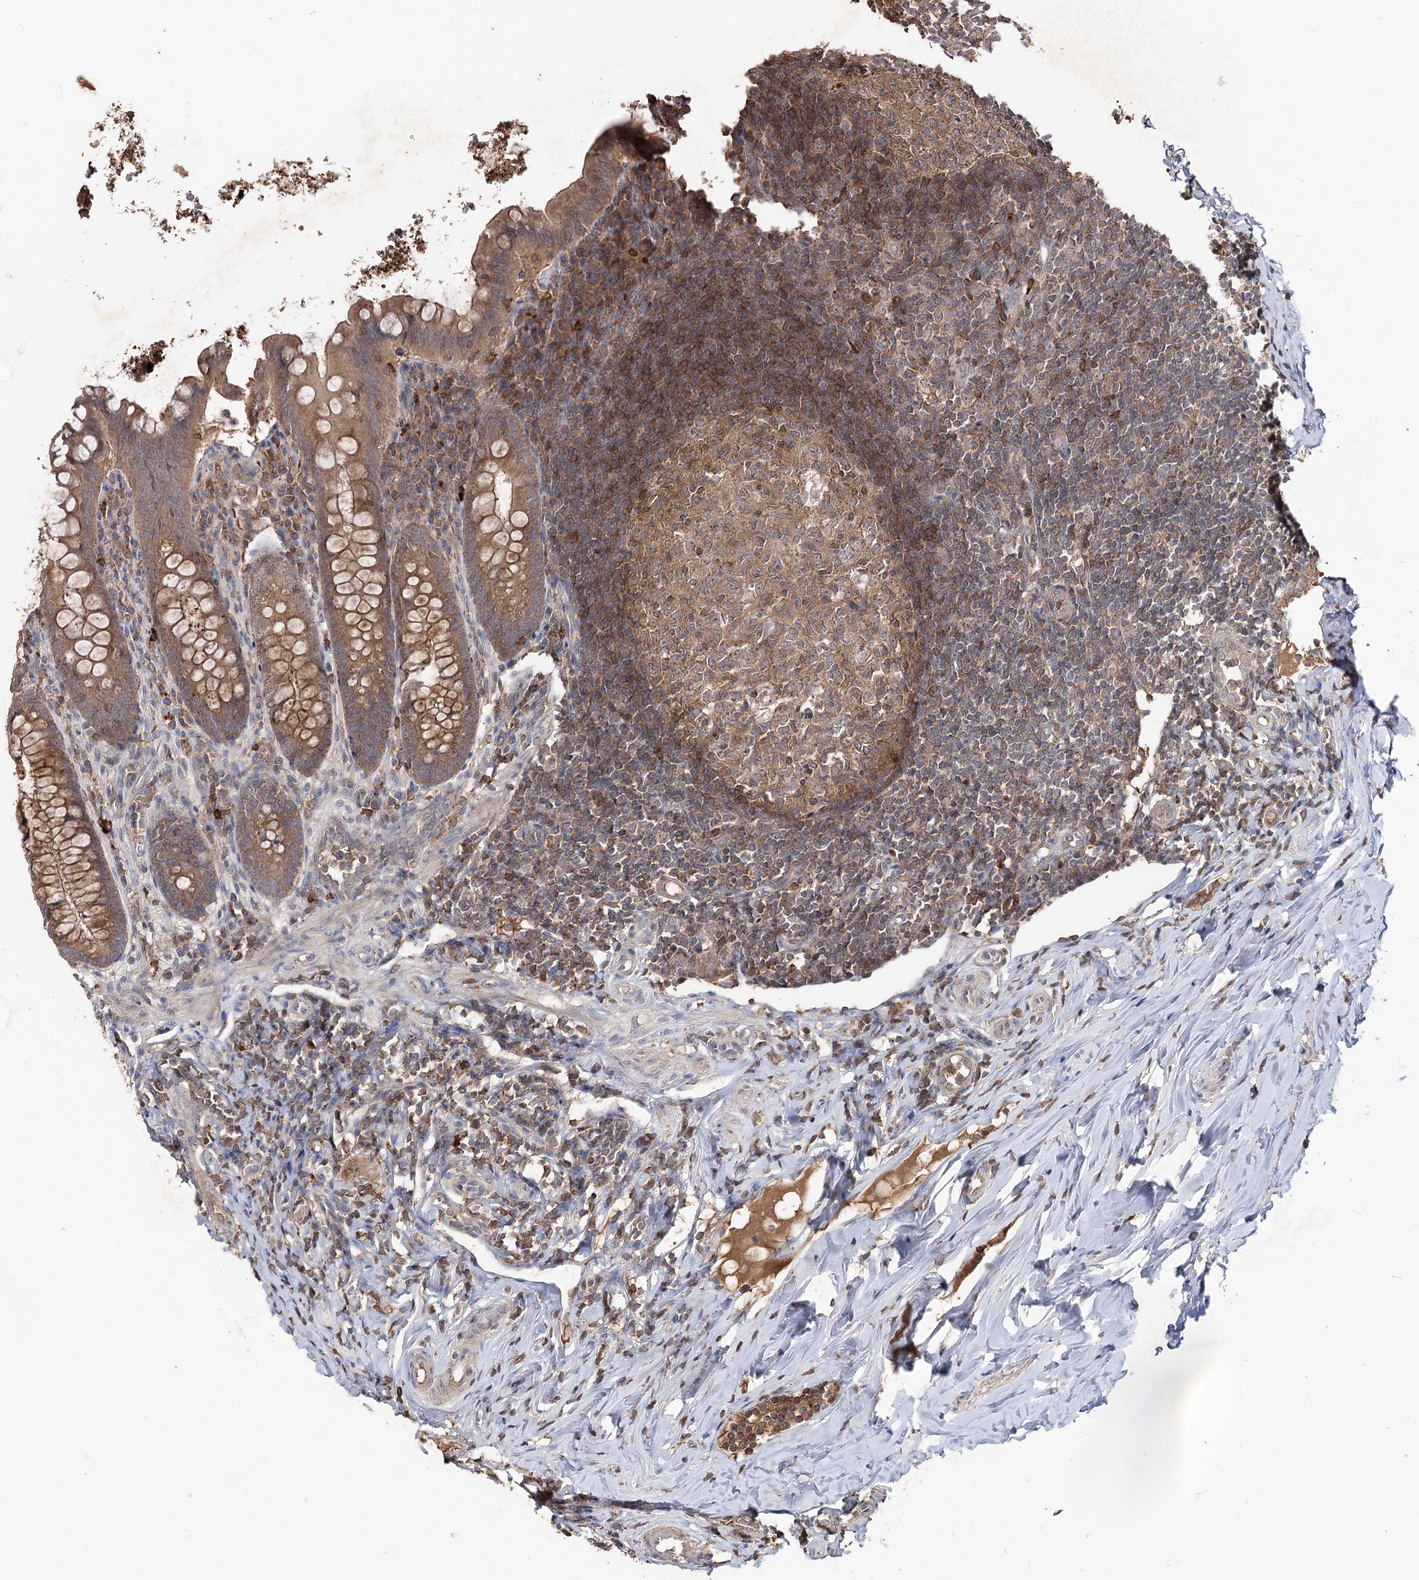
{"staining": {"intensity": "moderate", "quantity": ">75%", "location": "cytoplasmic/membranous"}, "tissue": "appendix", "cell_type": "Glandular cells", "image_type": "normal", "snomed": [{"axis": "morphology", "description": "Normal tissue, NOS"}, {"axis": "topography", "description": "Appendix"}], "caption": "Immunohistochemistry (IHC) of benign human appendix displays medium levels of moderate cytoplasmic/membranous expression in about >75% of glandular cells. The protein of interest is shown in brown color, while the nuclei are stained blue.", "gene": "FAM53B", "patient": {"sex": "female", "age": 33}}